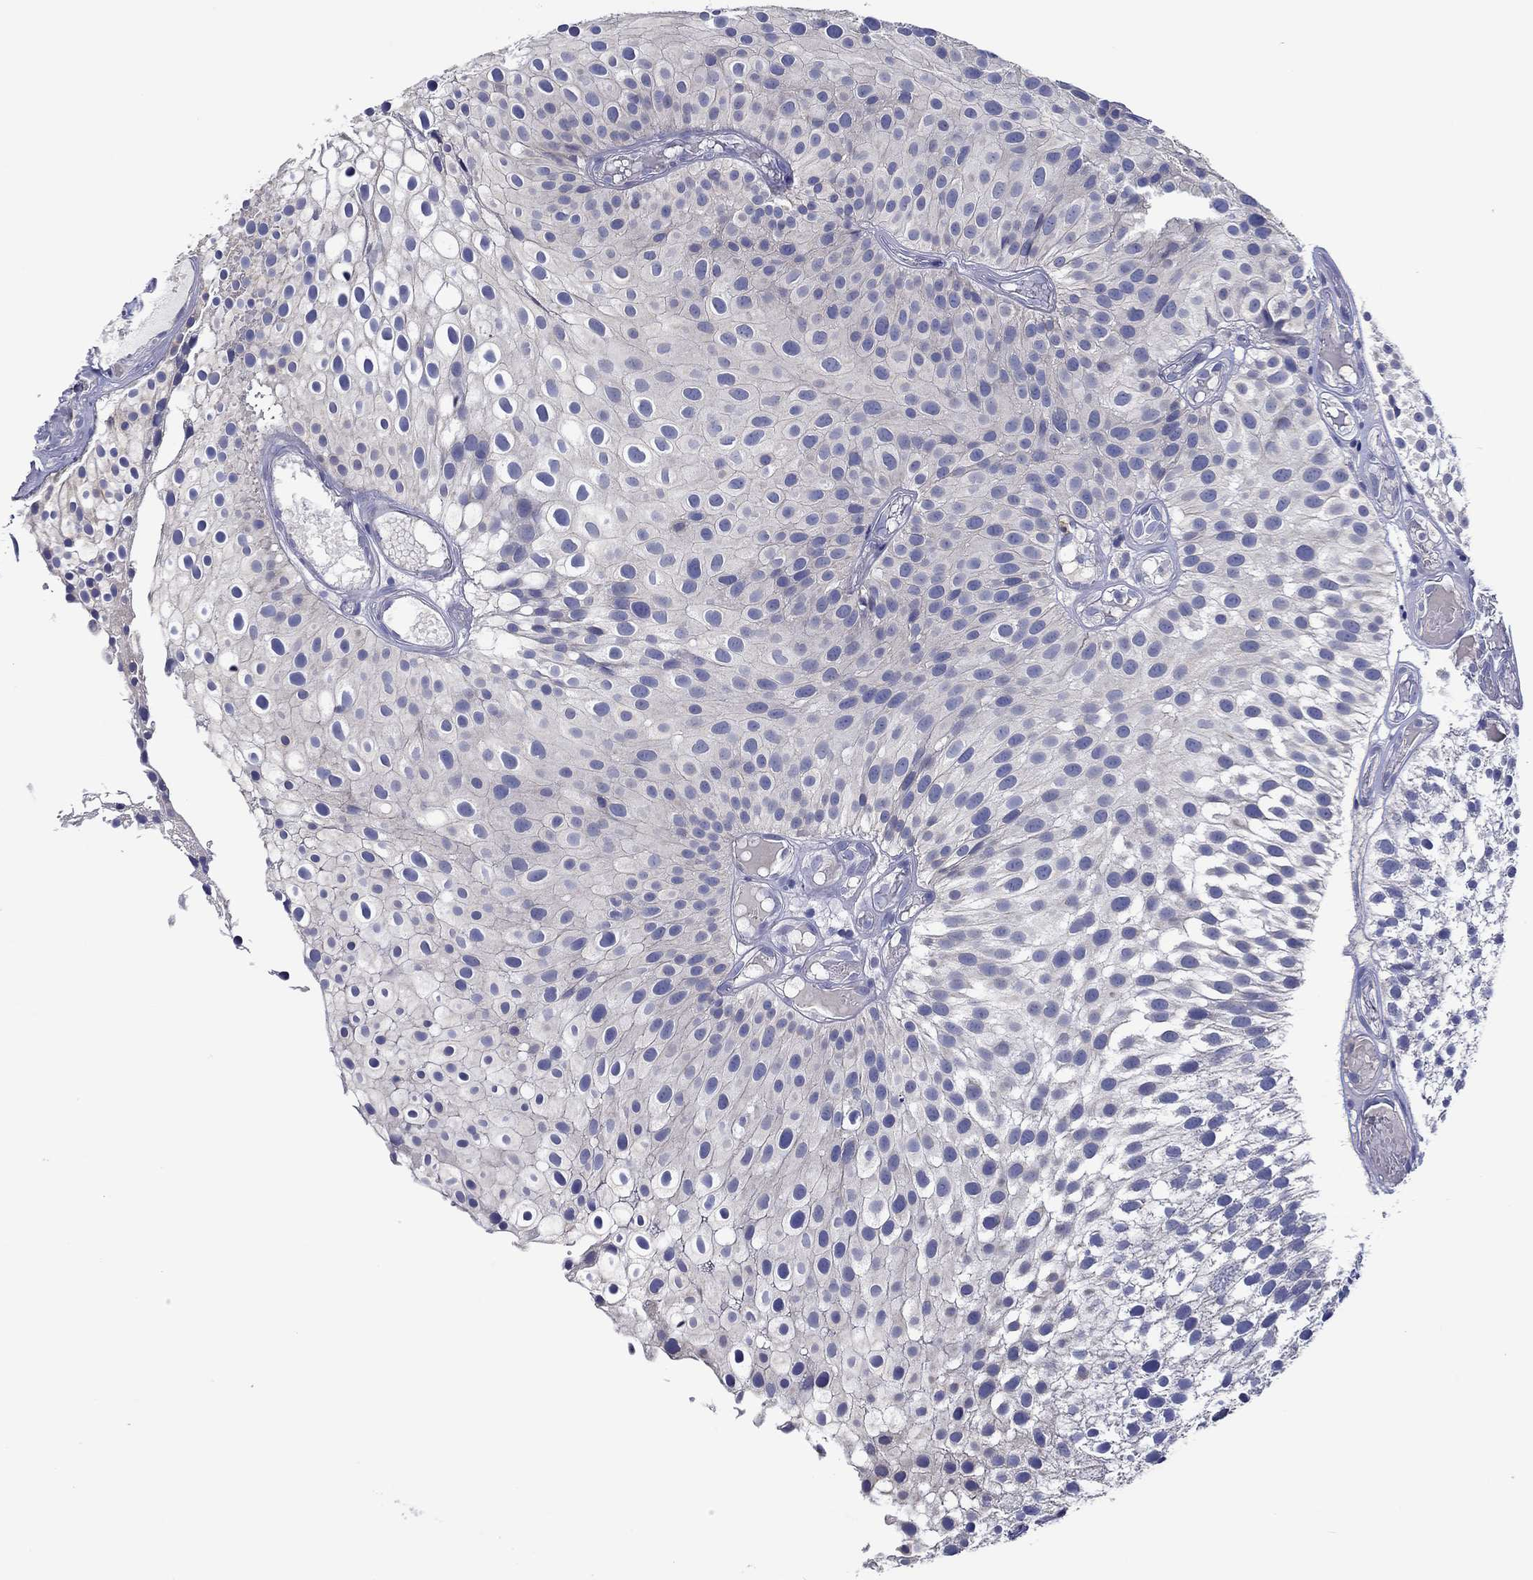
{"staining": {"intensity": "negative", "quantity": "none", "location": "none"}, "tissue": "urothelial cancer", "cell_type": "Tumor cells", "image_type": "cancer", "snomed": [{"axis": "morphology", "description": "Urothelial carcinoma, Low grade"}, {"axis": "topography", "description": "Urinary bladder"}], "caption": "The image shows no significant positivity in tumor cells of urothelial carcinoma (low-grade). The staining was performed using DAB (3,3'-diaminobenzidine) to visualize the protein expression in brown, while the nuclei were stained in blue with hematoxylin (Magnification: 20x).", "gene": "CHIT1", "patient": {"sex": "male", "age": 79}}